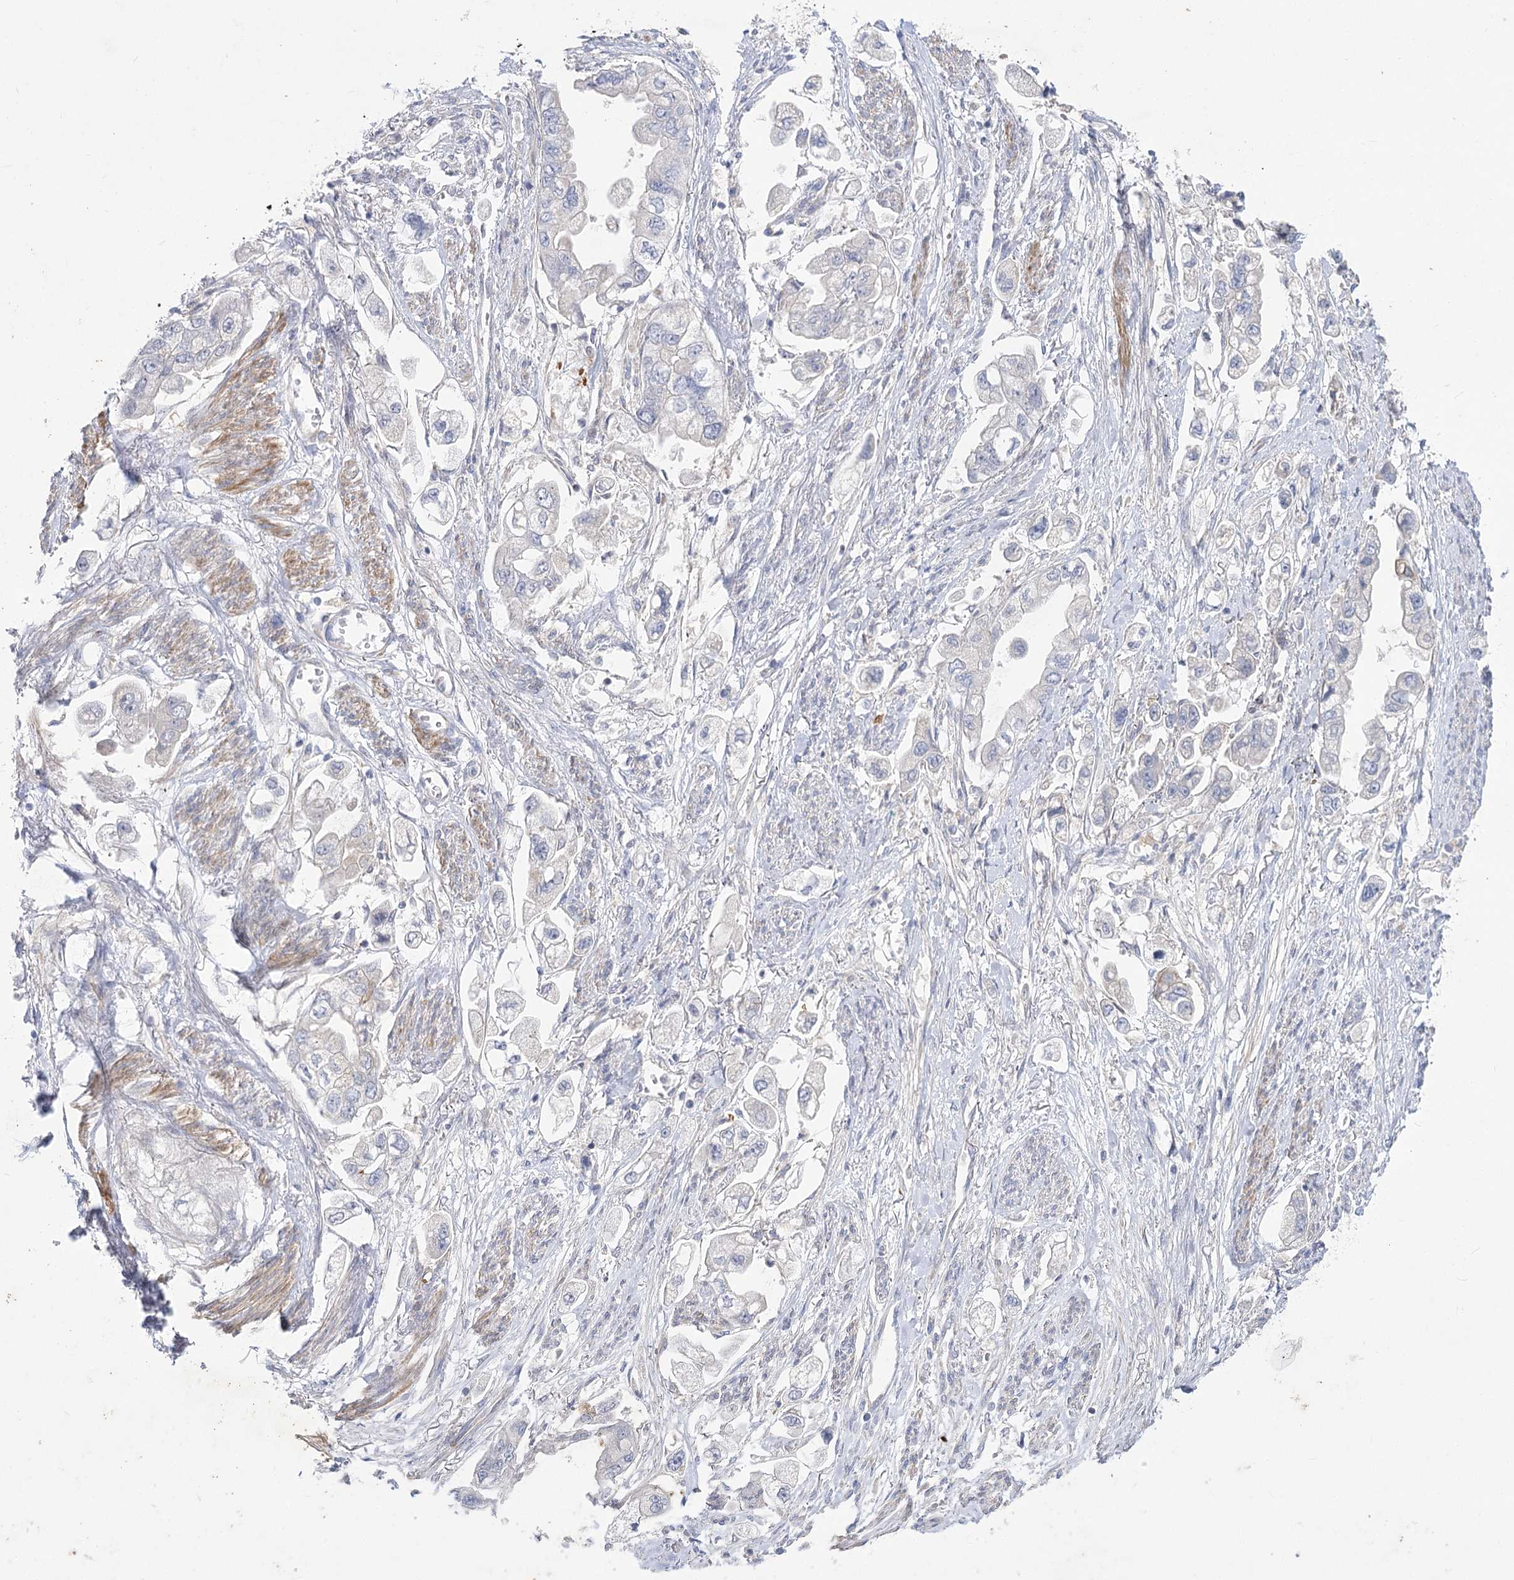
{"staining": {"intensity": "negative", "quantity": "none", "location": "none"}, "tissue": "stomach cancer", "cell_type": "Tumor cells", "image_type": "cancer", "snomed": [{"axis": "morphology", "description": "Adenocarcinoma, NOS"}, {"axis": "topography", "description": "Stomach"}], "caption": "Micrograph shows no significant protein positivity in tumor cells of stomach cancer.", "gene": "DHTKD1", "patient": {"sex": "male", "age": 62}}